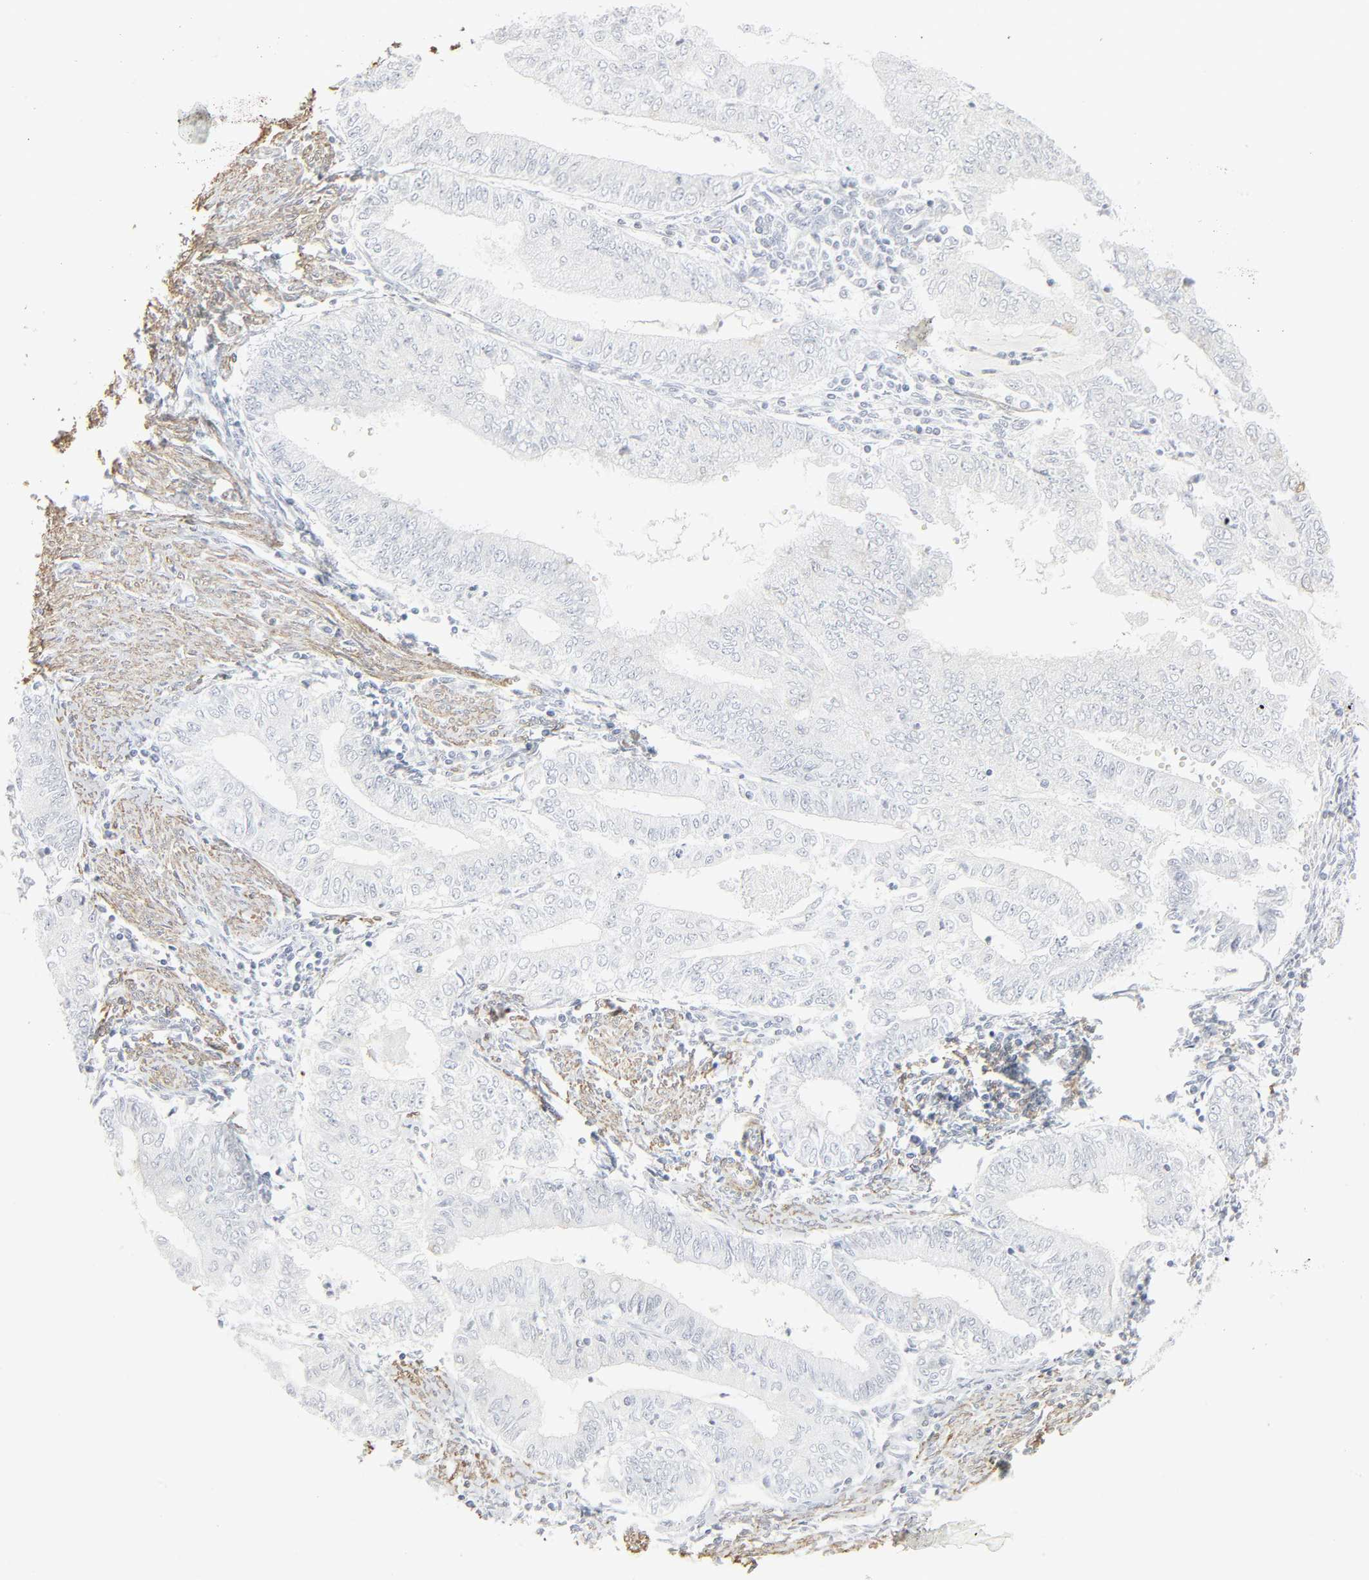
{"staining": {"intensity": "negative", "quantity": "none", "location": "none"}, "tissue": "endometrial cancer", "cell_type": "Tumor cells", "image_type": "cancer", "snomed": [{"axis": "morphology", "description": "Adenocarcinoma, NOS"}, {"axis": "topography", "description": "Endometrium"}], "caption": "DAB immunohistochemical staining of human endometrial adenocarcinoma exhibits no significant staining in tumor cells.", "gene": "ZBTB16", "patient": {"sex": "female", "age": 66}}